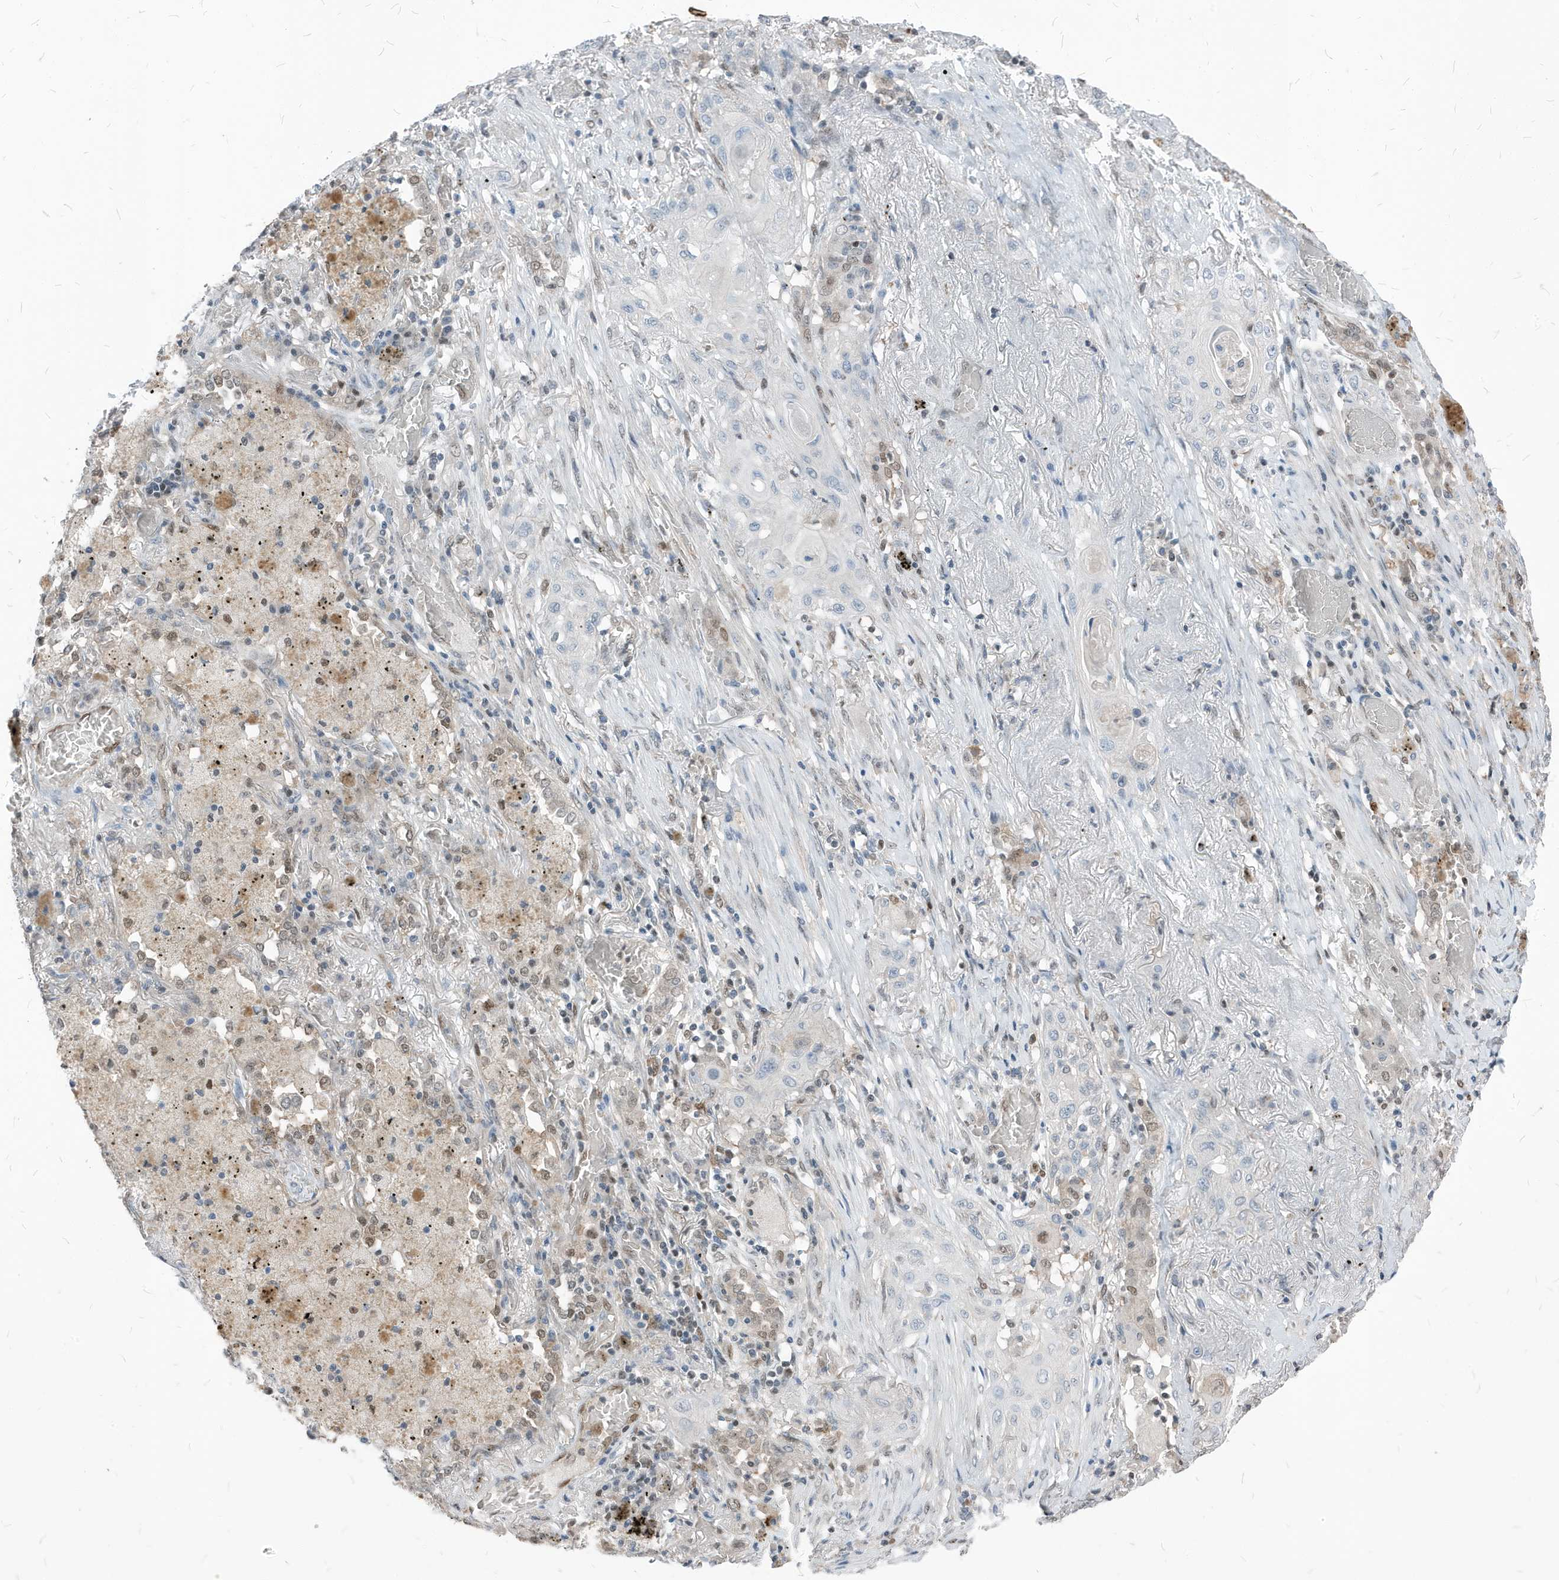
{"staining": {"intensity": "negative", "quantity": "none", "location": "none"}, "tissue": "lung cancer", "cell_type": "Tumor cells", "image_type": "cancer", "snomed": [{"axis": "morphology", "description": "Squamous cell carcinoma, NOS"}, {"axis": "topography", "description": "Lung"}], "caption": "This histopathology image is of lung squamous cell carcinoma stained with IHC to label a protein in brown with the nuclei are counter-stained blue. There is no positivity in tumor cells.", "gene": "NCOA7", "patient": {"sex": "female", "age": 47}}